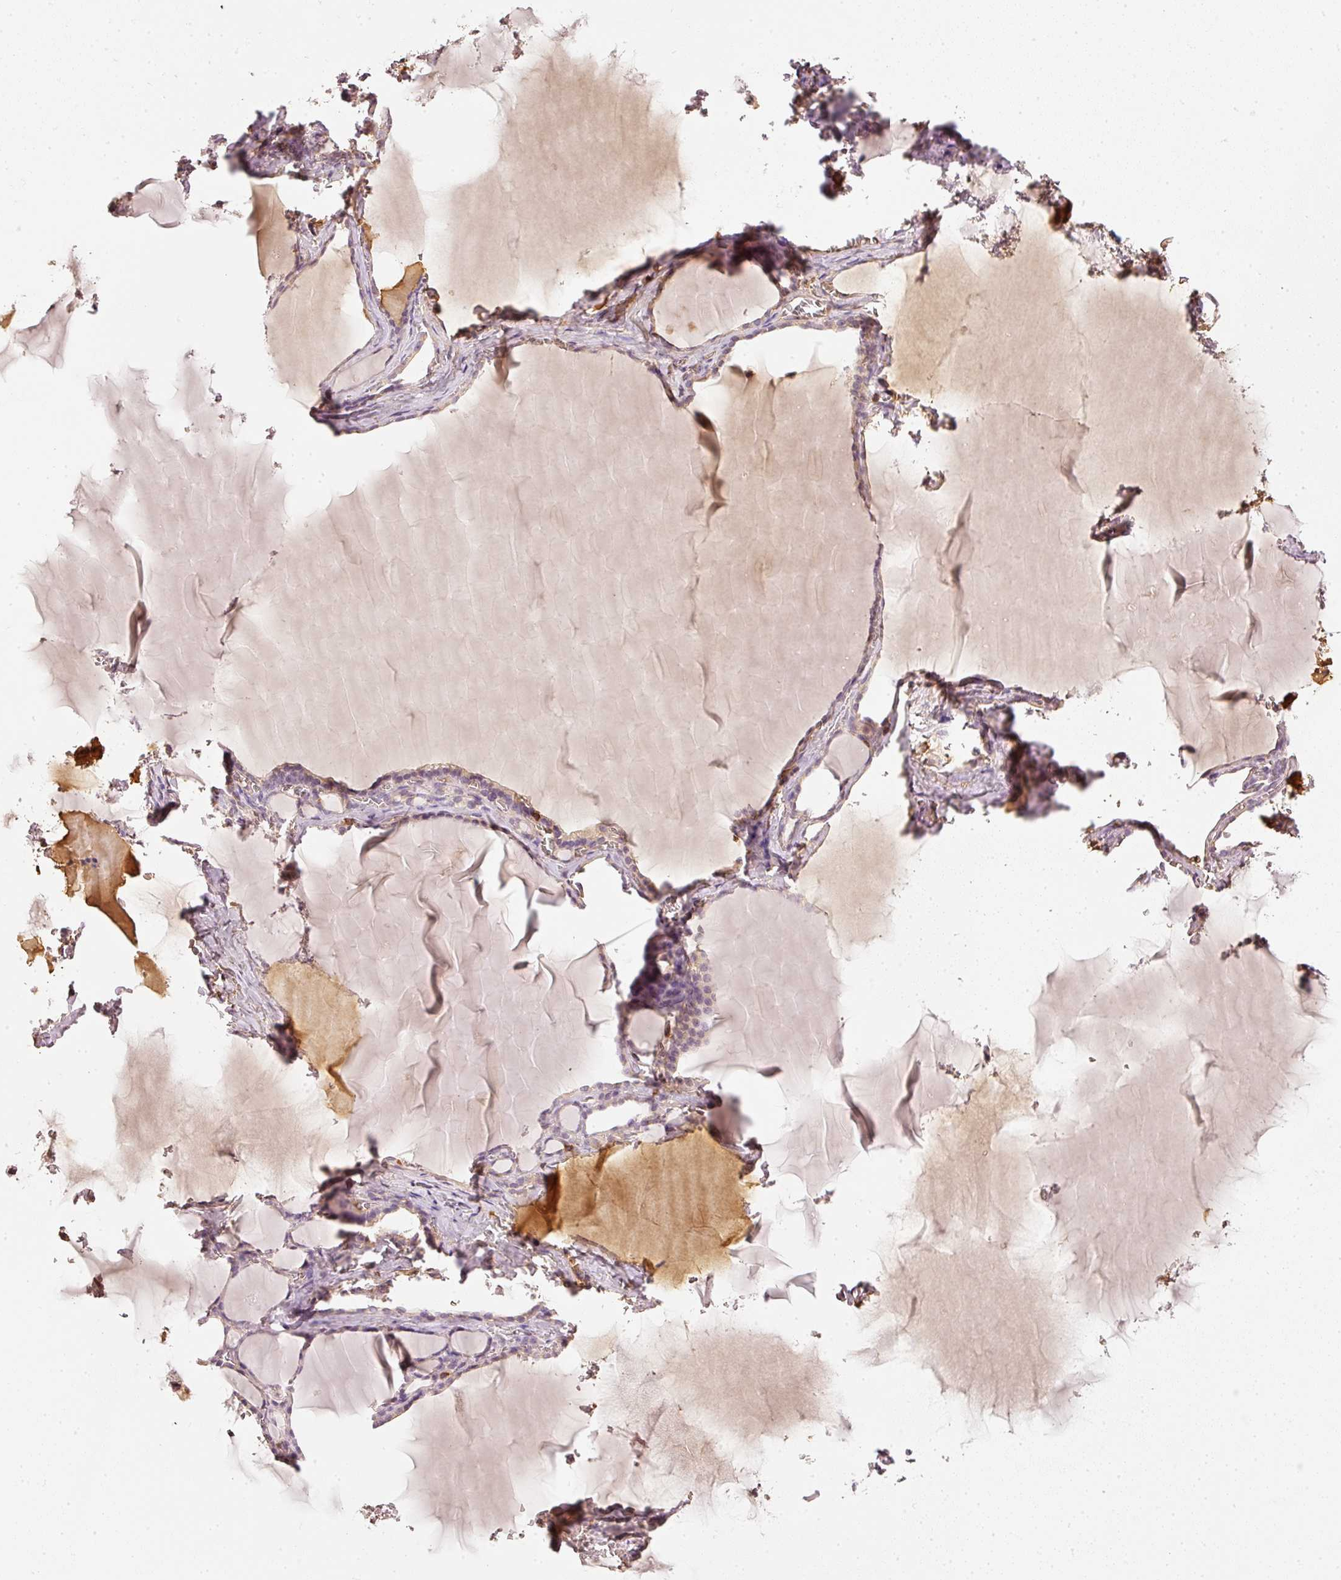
{"staining": {"intensity": "weak", "quantity": "25%-75%", "location": "cytoplasmic/membranous"}, "tissue": "thyroid gland", "cell_type": "Glandular cells", "image_type": "normal", "snomed": [{"axis": "morphology", "description": "Normal tissue, NOS"}, {"axis": "topography", "description": "Thyroid gland"}], "caption": "Immunohistochemistry (IHC) staining of normal thyroid gland, which displays low levels of weak cytoplasmic/membranous staining in approximately 25%-75% of glandular cells indicating weak cytoplasmic/membranous protein positivity. The staining was performed using DAB (brown) for protein detection and nuclei were counterstained in hematoxylin (blue).", "gene": "EVL", "patient": {"sex": "female", "age": 49}}